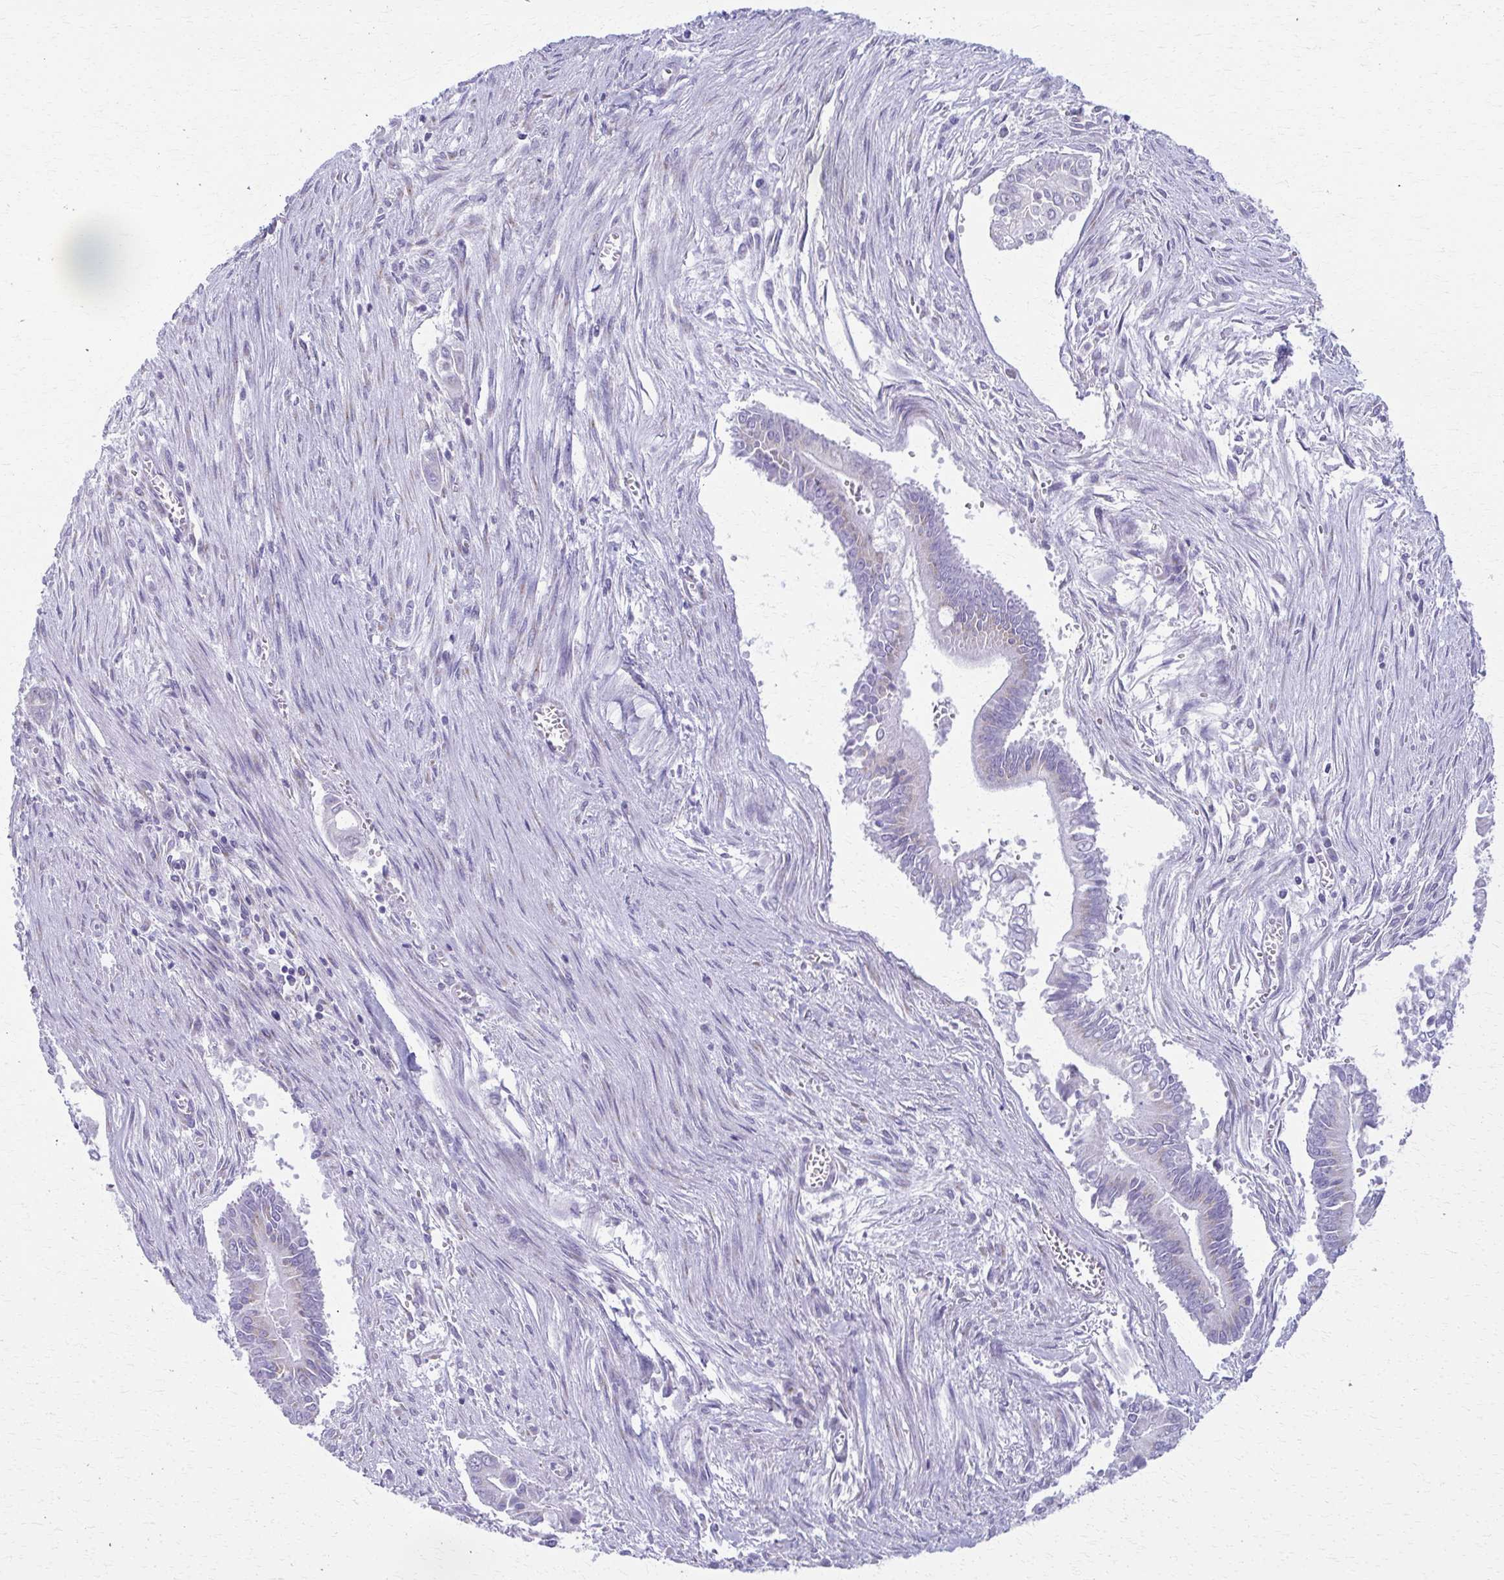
{"staining": {"intensity": "weak", "quantity": "<25%", "location": "cytoplasmic/membranous"}, "tissue": "pancreatic cancer", "cell_type": "Tumor cells", "image_type": "cancer", "snomed": [{"axis": "morphology", "description": "Adenocarcinoma, NOS"}, {"axis": "topography", "description": "Pancreas"}], "caption": "Tumor cells show no significant staining in pancreatic cancer. Nuclei are stained in blue.", "gene": "SCLY", "patient": {"sex": "male", "age": 68}}